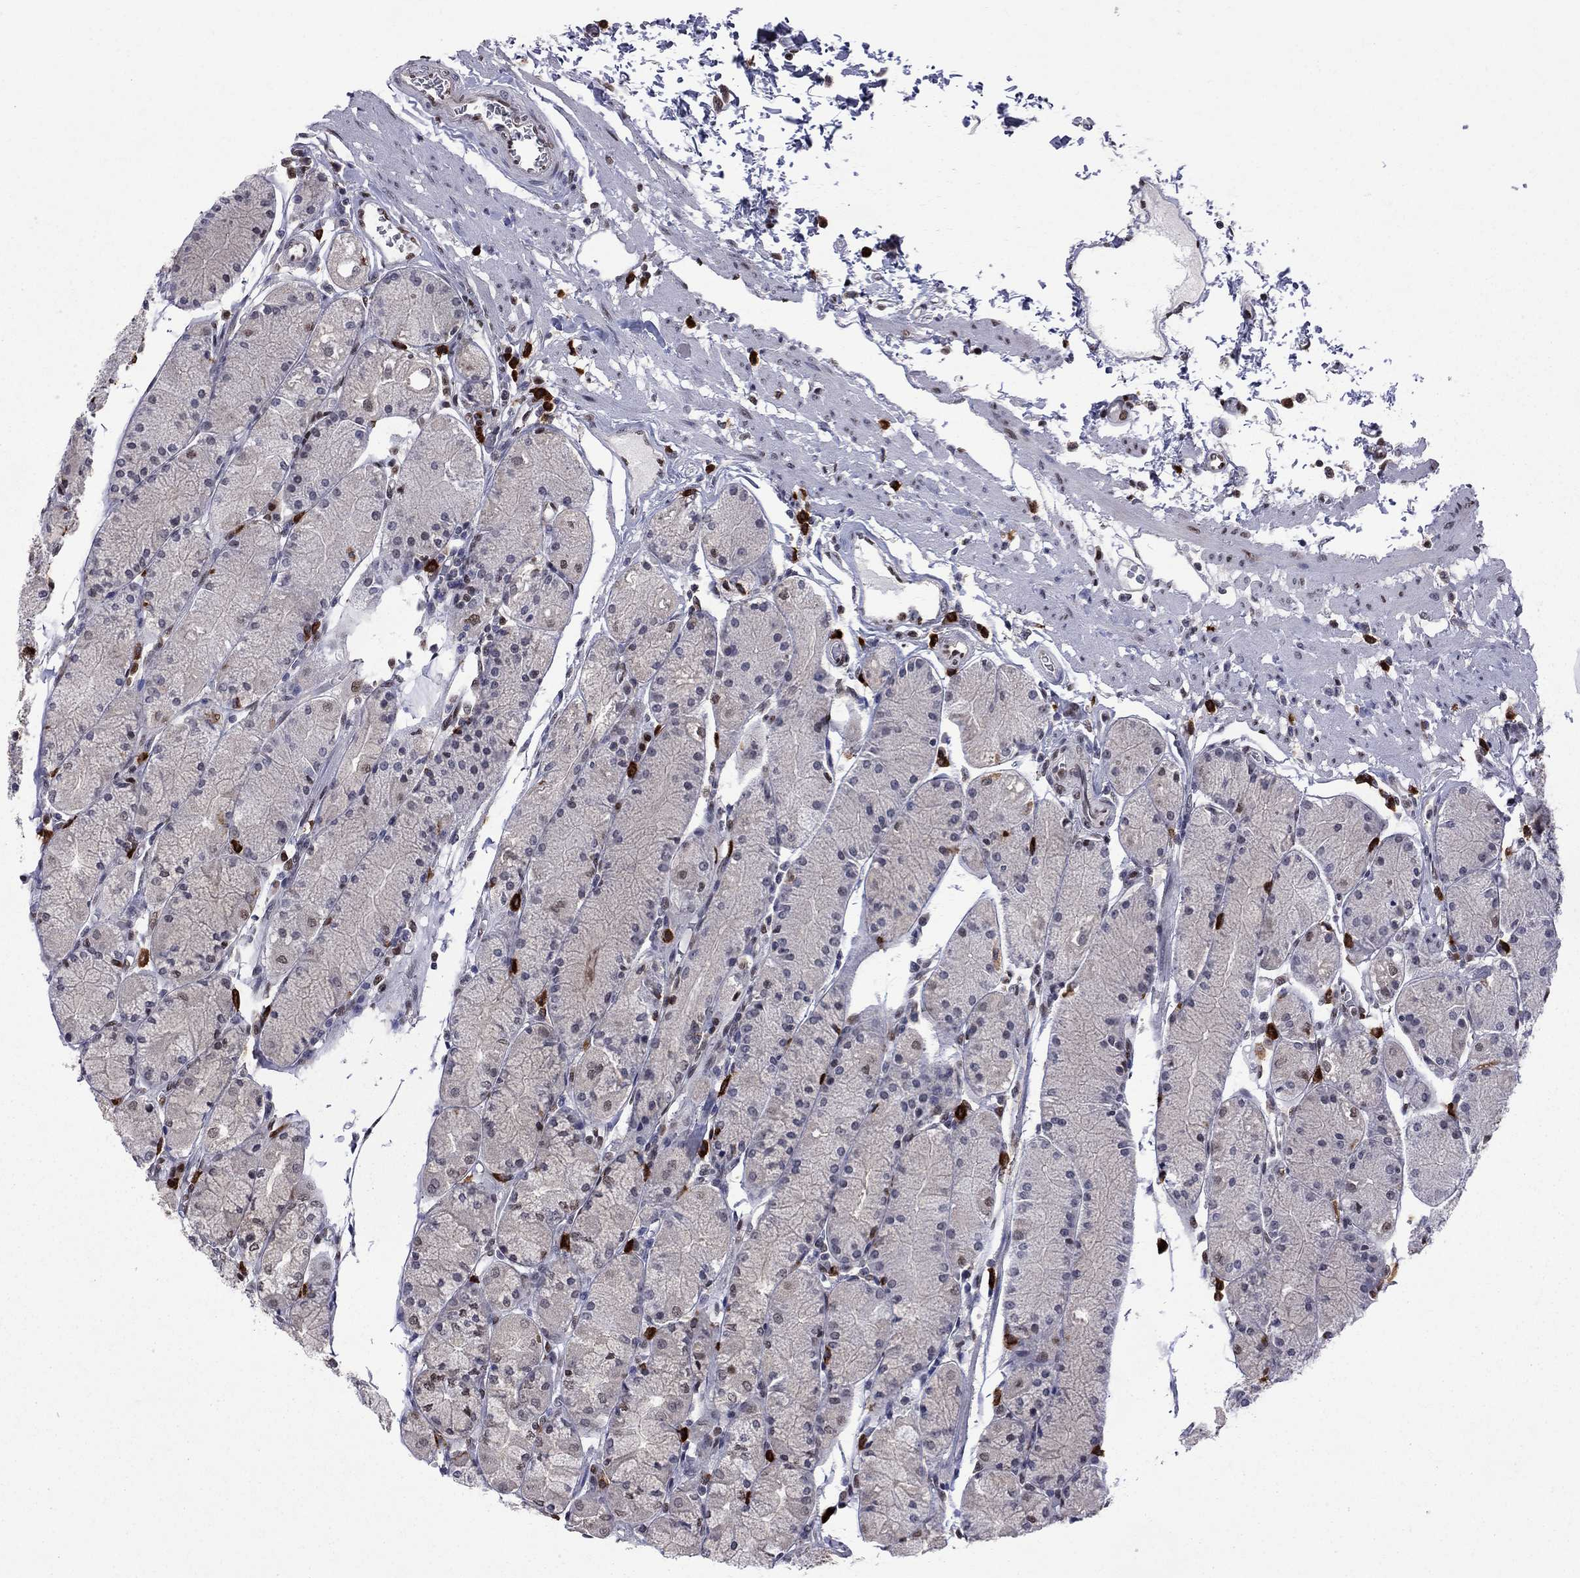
{"staining": {"intensity": "negative", "quantity": "none", "location": "none"}, "tissue": "stomach", "cell_type": "Glandular cells", "image_type": "normal", "snomed": [{"axis": "morphology", "description": "Normal tissue, NOS"}, {"axis": "topography", "description": "Stomach, upper"}], "caption": "IHC image of normal human stomach stained for a protein (brown), which displays no staining in glandular cells.", "gene": "MED25", "patient": {"sex": "male", "age": 69}}